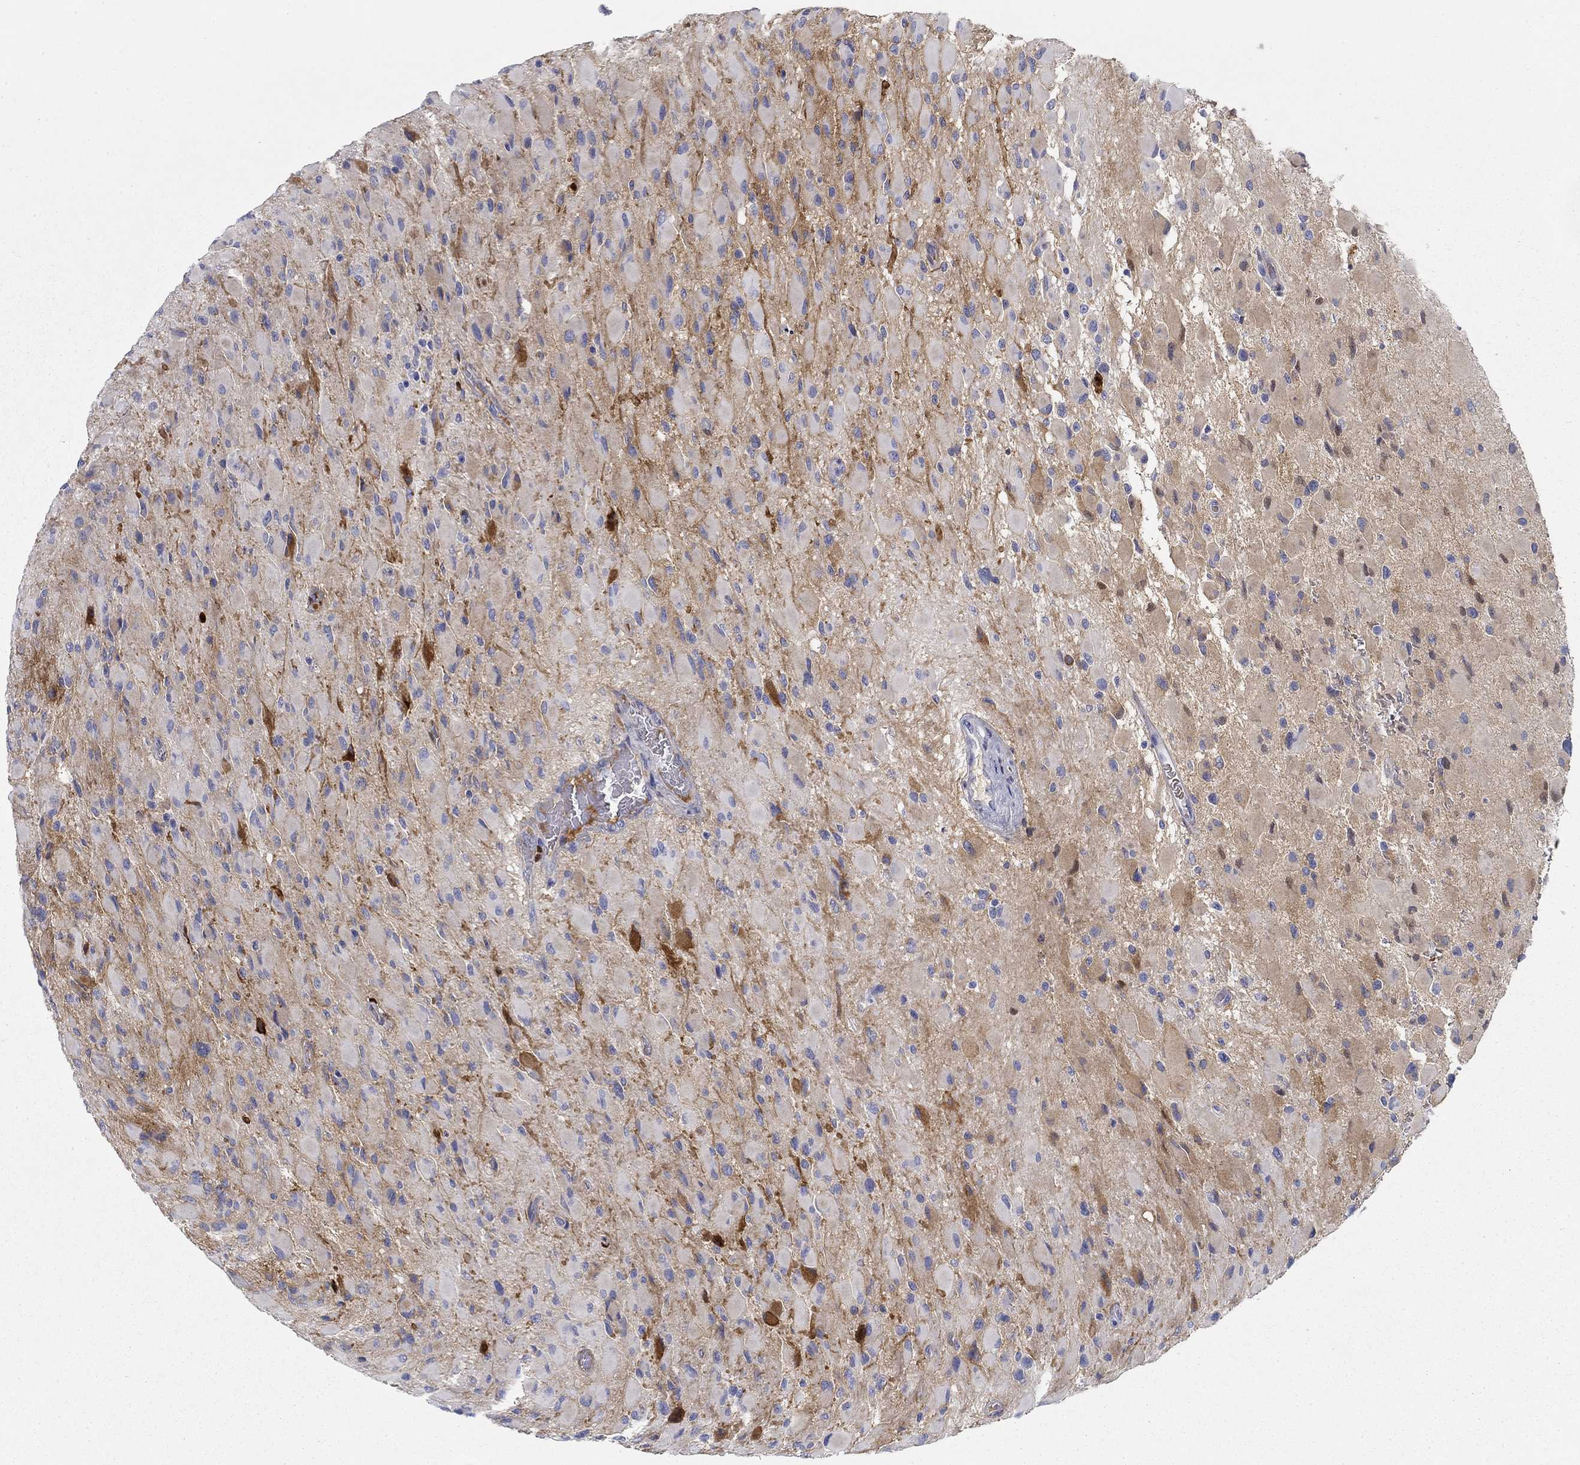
{"staining": {"intensity": "negative", "quantity": "none", "location": "none"}, "tissue": "glioma", "cell_type": "Tumor cells", "image_type": "cancer", "snomed": [{"axis": "morphology", "description": "Glioma, malignant, High grade"}, {"axis": "topography", "description": "Cerebral cortex"}], "caption": "High power microscopy micrograph of an IHC image of glioma, revealing no significant staining in tumor cells.", "gene": "GPC1", "patient": {"sex": "female", "age": 36}}